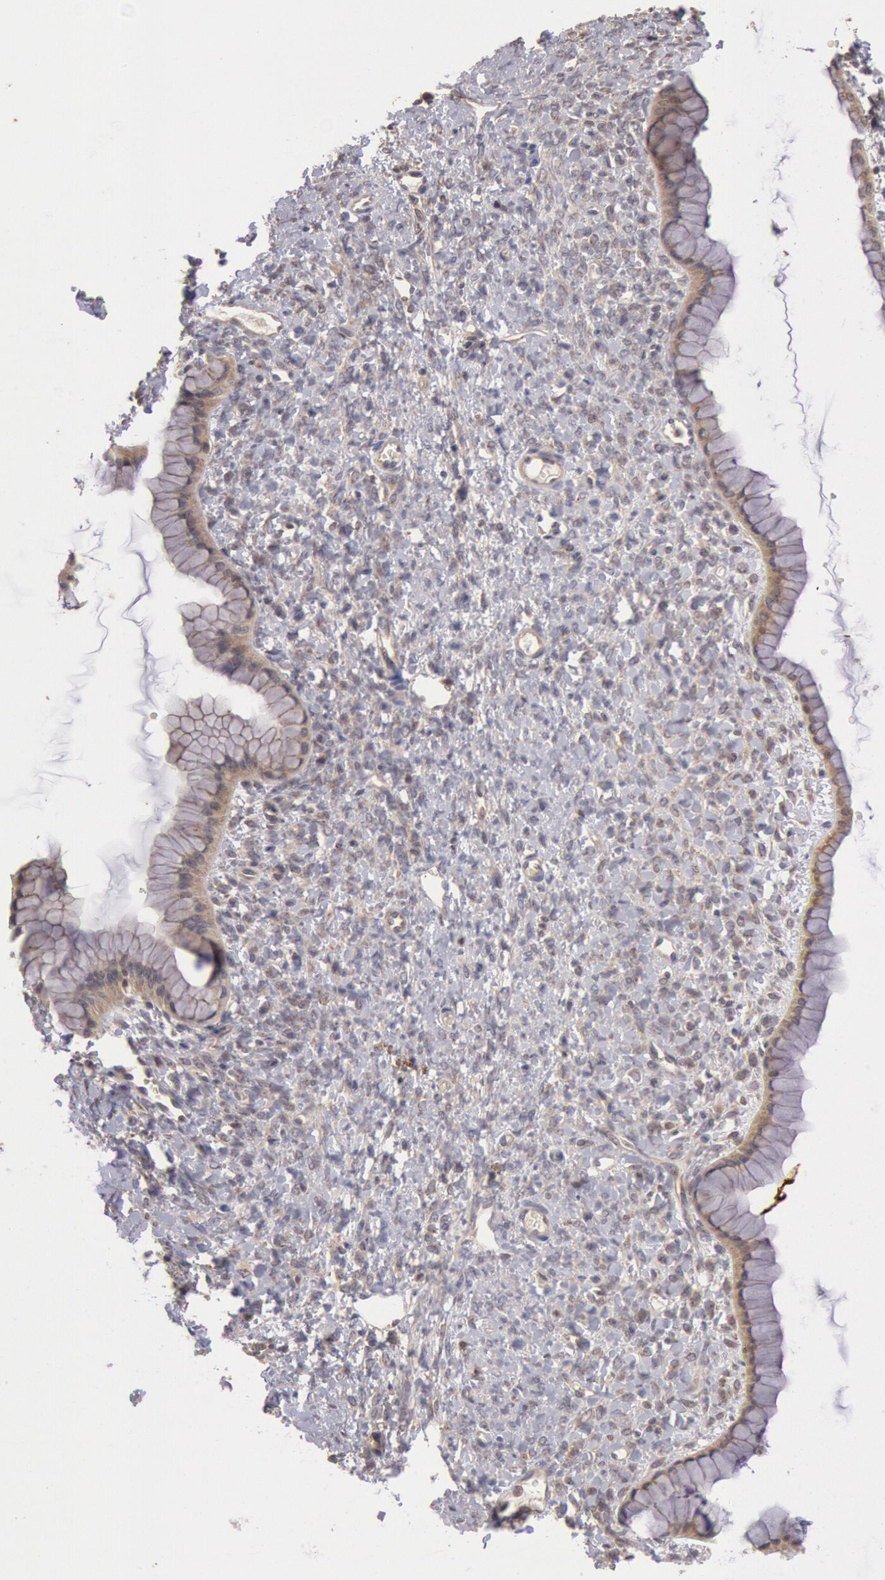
{"staining": {"intensity": "weak", "quantity": "25%-75%", "location": "cytoplasmic/membranous"}, "tissue": "ovarian cancer", "cell_type": "Tumor cells", "image_type": "cancer", "snomed": [{"axis": "morphology", "description": "Cystadenocarcinoma, mucinous, NOS"}, {"axis": "topography", "description": "Ovary"}], "caption": "A brown stain highlights weak cytoplasmic/membranous expression of a protein in human ovarian cancer (mucinous cystadenocarcinoma) tumor cells.", "gene": "PLA2G6", "patient": {"sex": "female", "age": 25}}